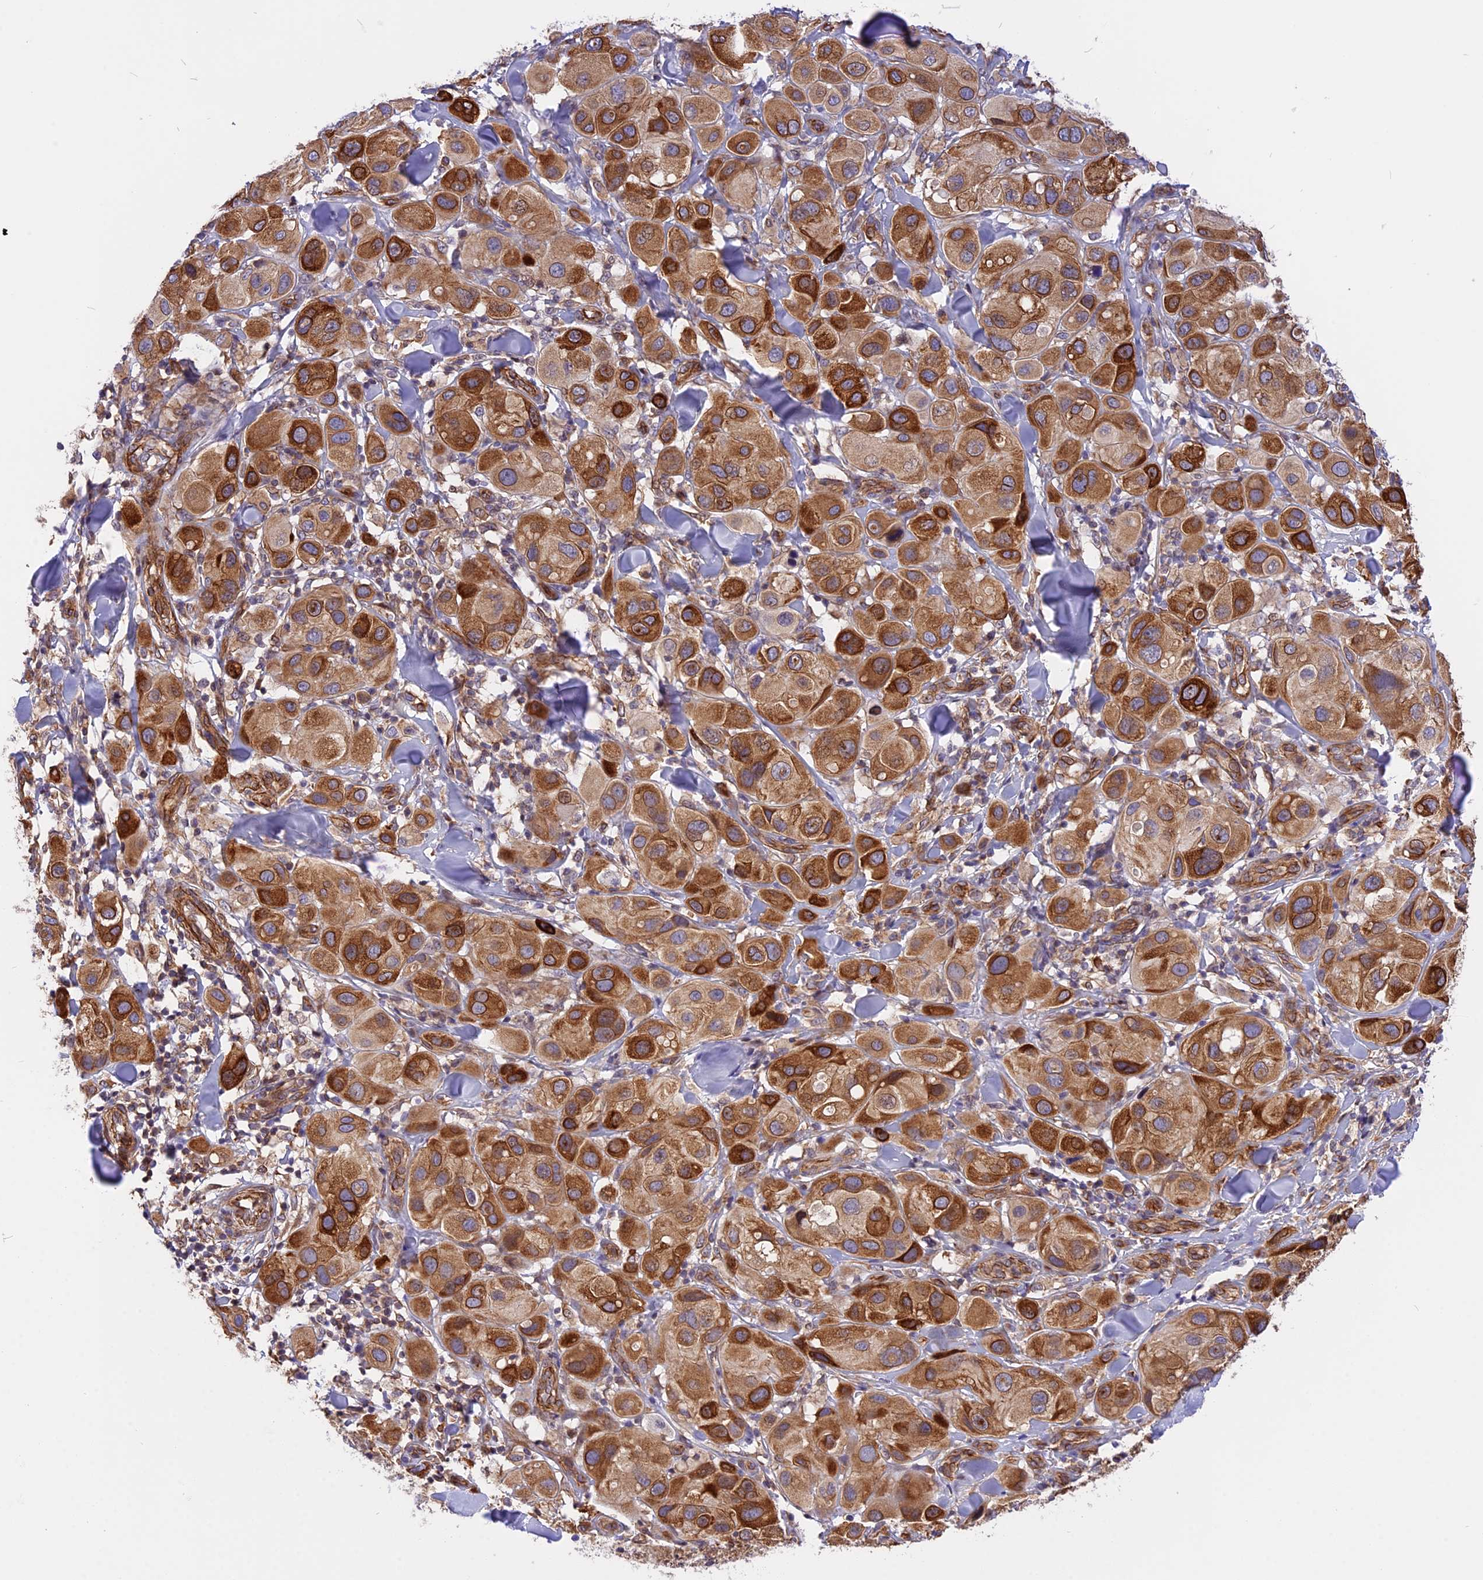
{"staining": {"intensity": "strong", "quantity": ">75%", "location": "cytoplasmic/membranous"}, "tissue": "melanoma", "cell_type": "Tumor cells", "image_type": "cancer", "snomed": [{"axis": "morphology", "description": "Malignant melanoma, Metastatic site"}, {"axis": "topography", "description": "Skin"}], "caption": "Immunohistochemistry (IHC) image of human malignant melanoma (metastatic site) stained for a protein (brown), which demonstrates high levels of strong cytoplasmic/membranous expression in about >75% of tumor cells.", "gene": "R3HDM4", "patient": {"sex": "male", "age": 41}}